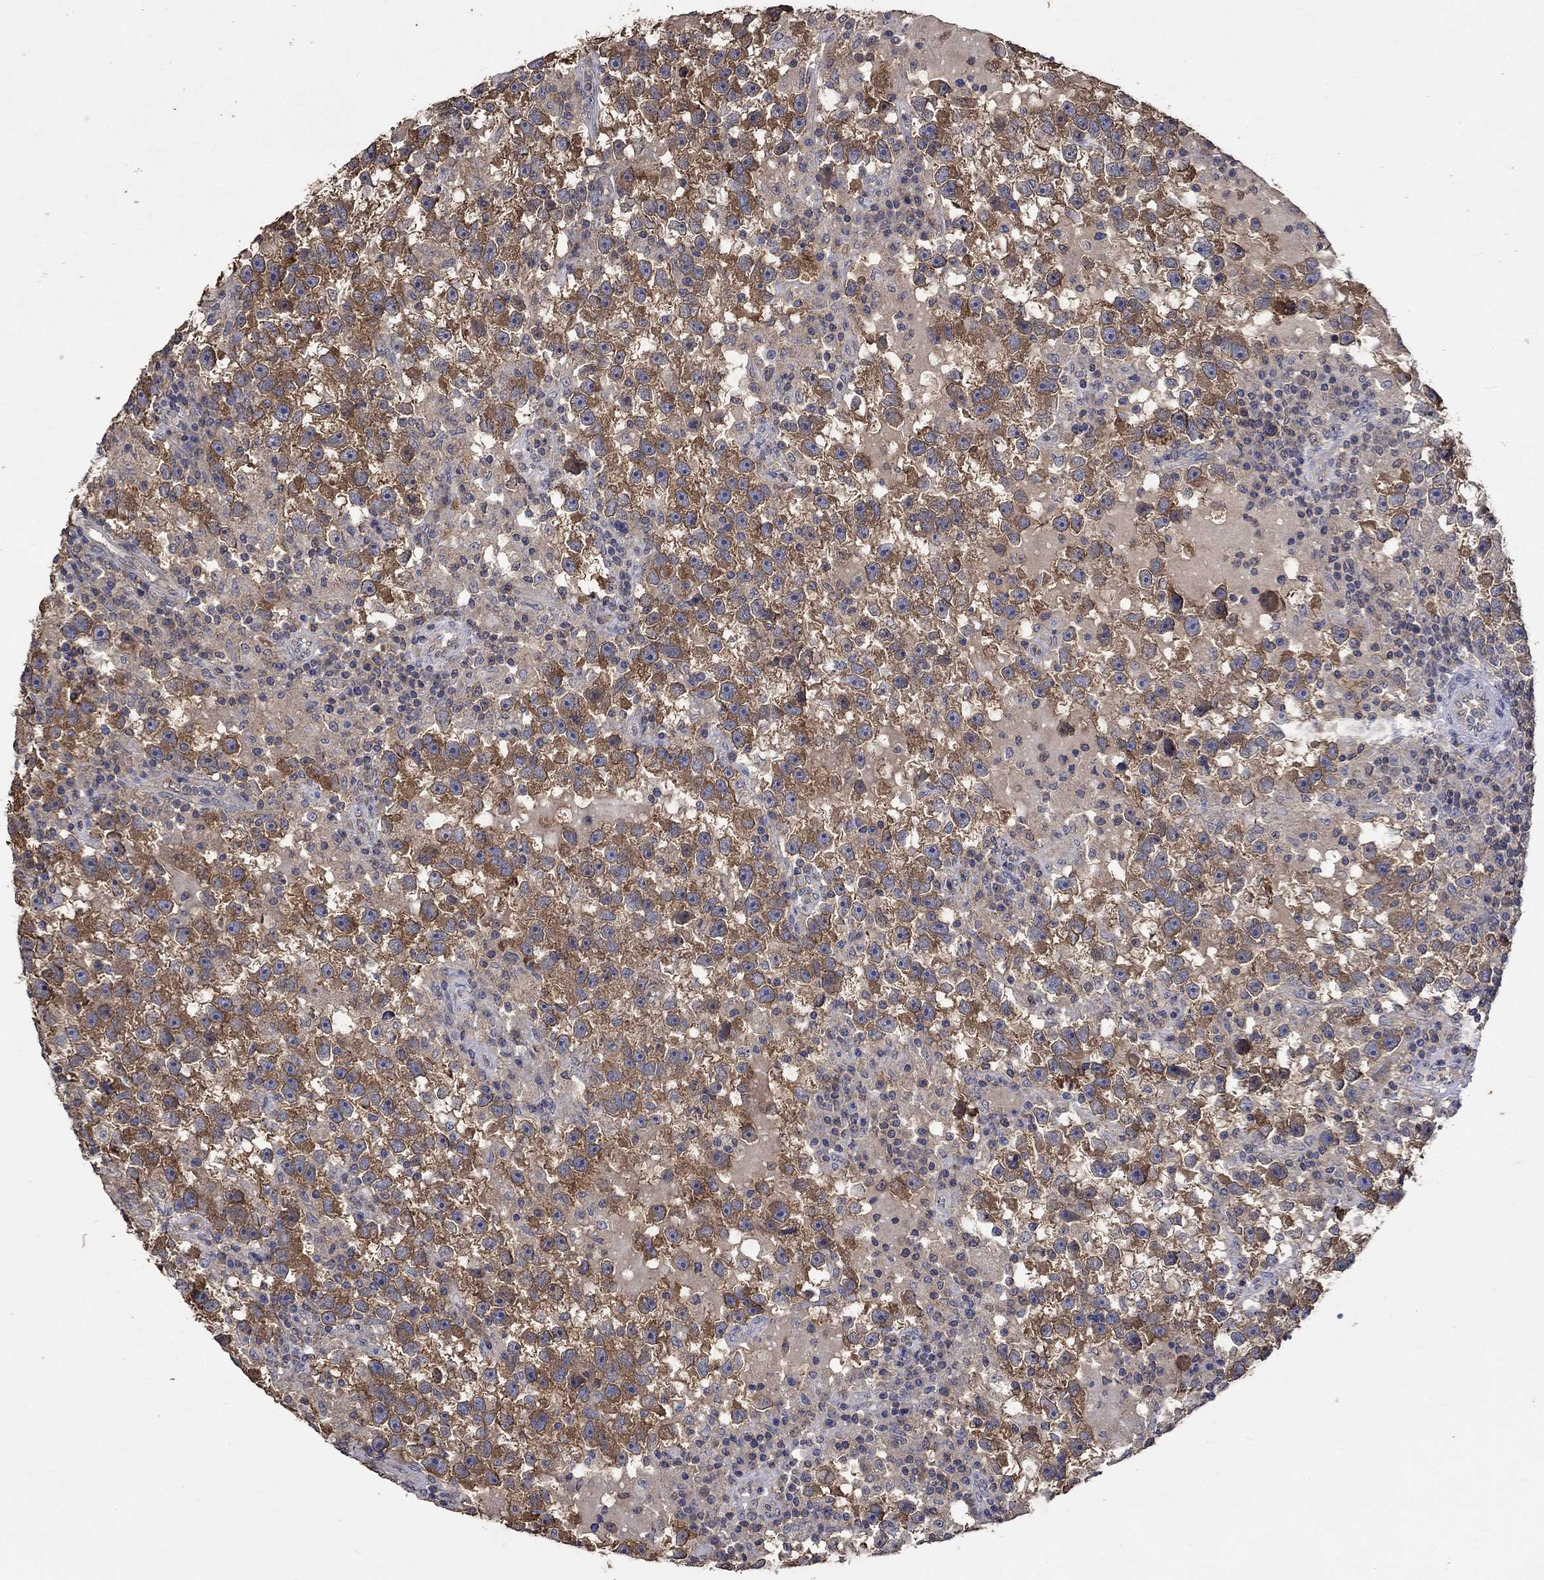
{"staining": {"intensity": "strong", "quantity": ">75%", "location": "cytoplasmic/membranous"}, "tissue": "testis cancer", "cell_type": "Tumor cells", "image_type": "cancer", "snomed": [{"axis": "morphology", "description": "Seminoma, NOS"}, {"axis": "topography", "description": "Testis"}], "caption": "Immunohistochemistry (IHC) image of human testis cancer (seminoma) stained for a protein (brown), which shows high levels of strong cytoplasmic/membranous staining in about >75% of tumor cells.", "gene": "PTPN20", "patient": {"sex": "male", "age": 47}}